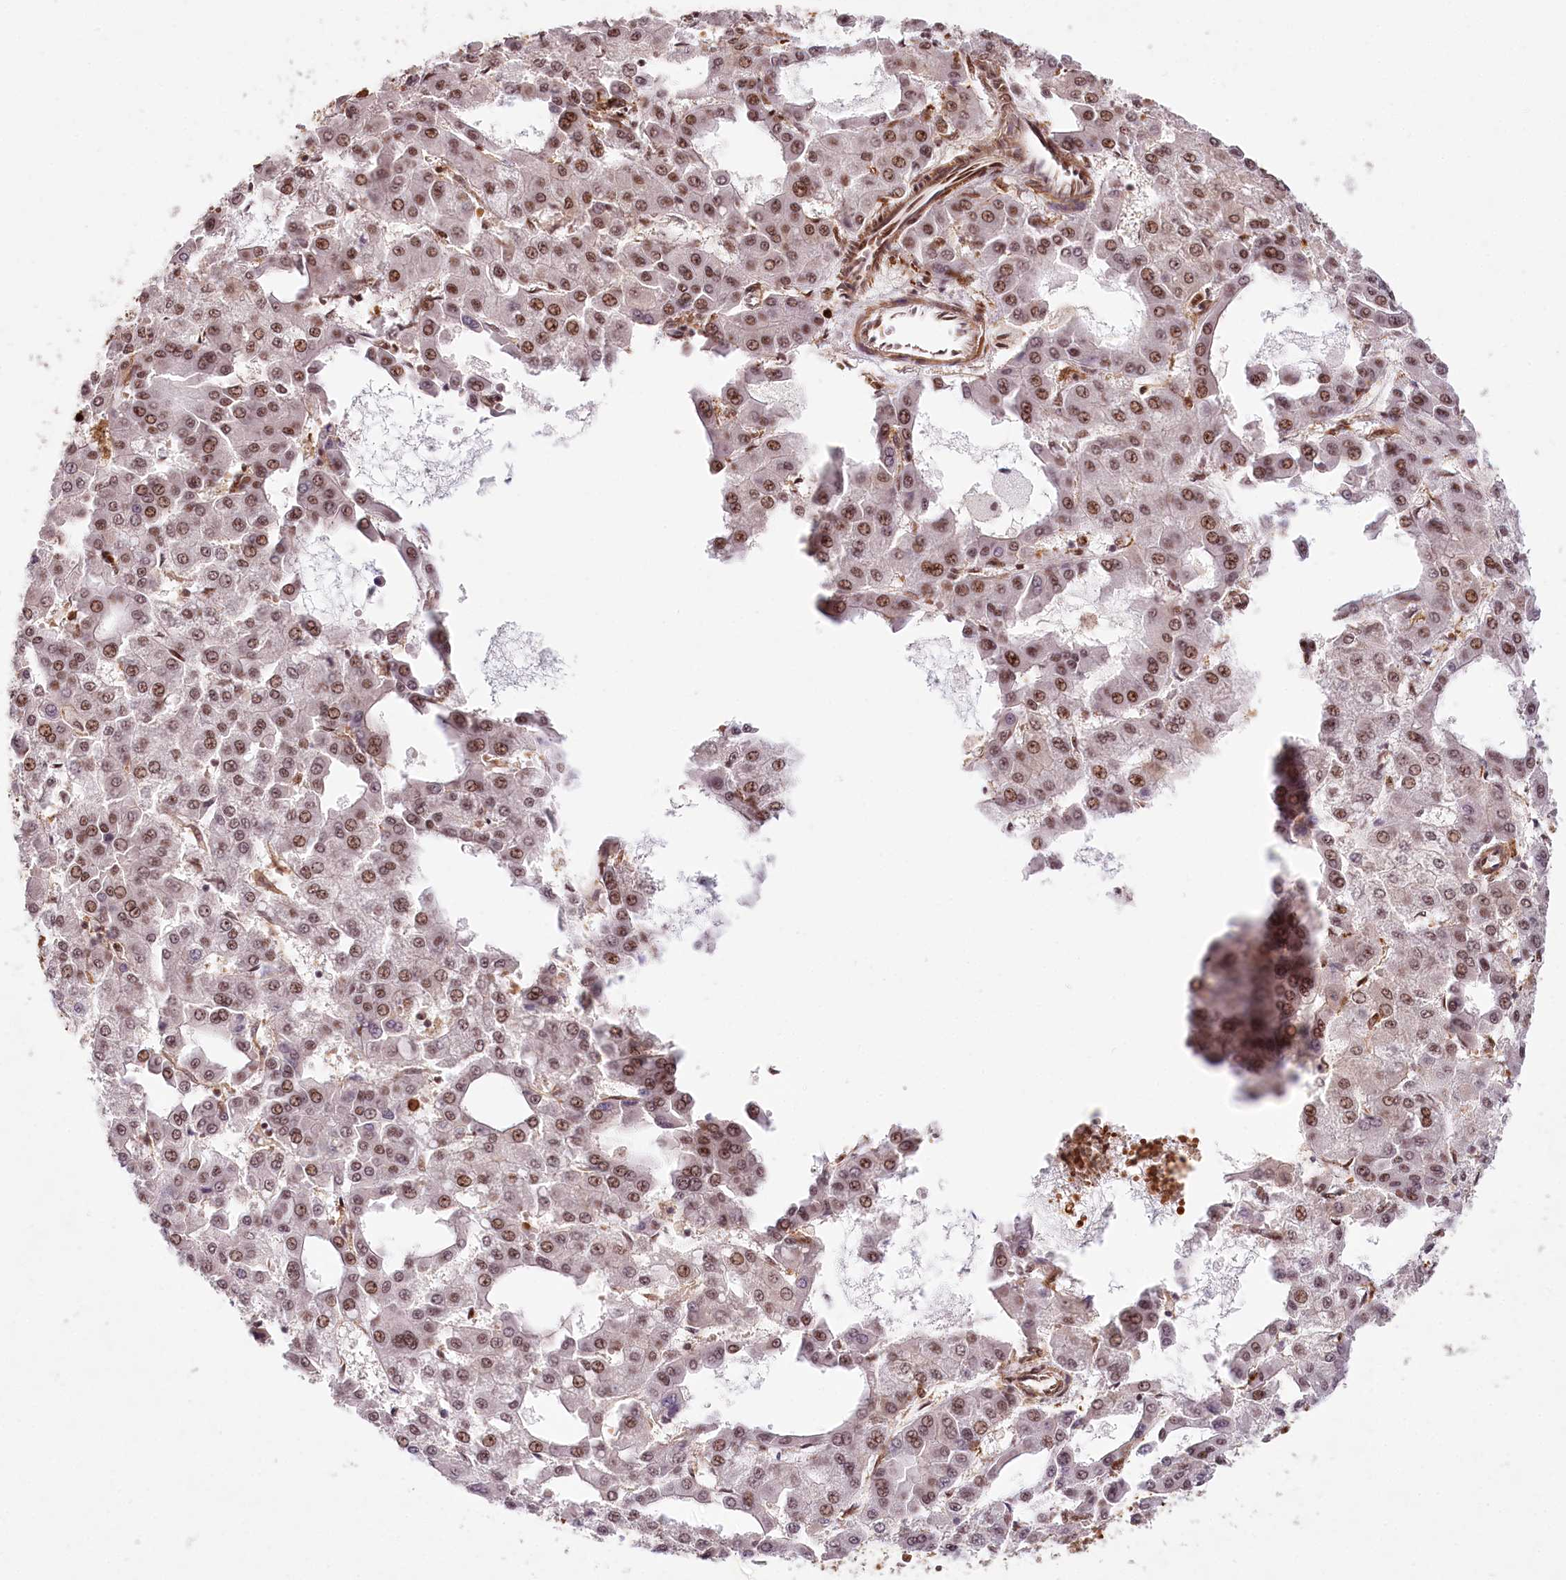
{"staining": {"intensity": "moderate", "quantity": ">75%", "location": "nuclear"}, "tissue": "liver cancer", "cell_type": "Tumor cells", "image_type": "cancer", "snomed": [{"axis": "morphology", "description": "Carcinoma, Hepatocellular, NOS"}, {"axis": "topography", "description": "Liver"}], "caption": "Immunohistochemical staining of human liver hepatocellular carcinoma shows moderate nuclear protein expression in about >75% of tumor cells.", "gene": "TUBGCP2", "patient": {"sex": "male", "age": 47}}